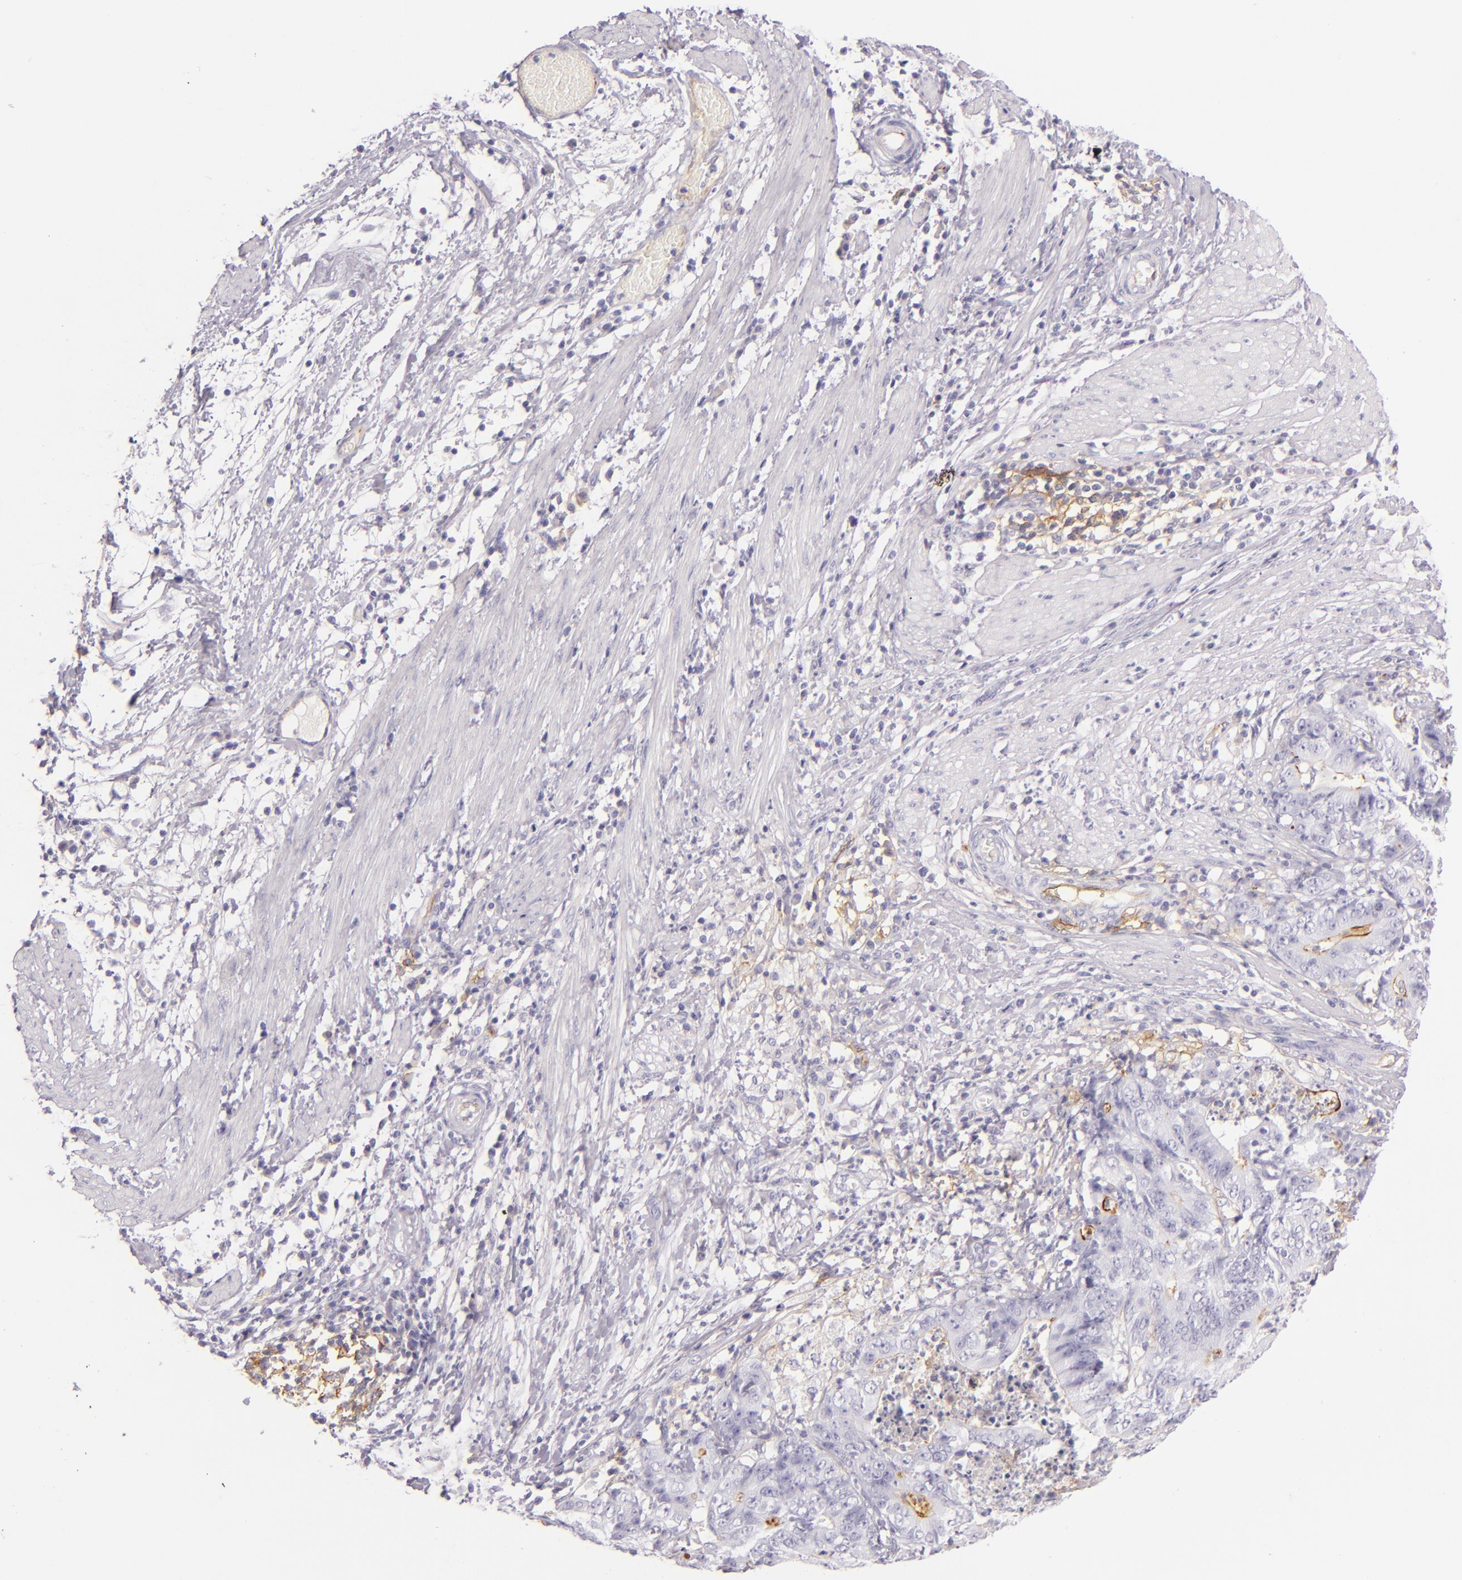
{"staining": {"intensity": "negative", "quantity": "none", "location": "none"}, "tissue": "stomach cancer", "cell_type": "Tumor cells", "image_type": "cancer", "snomed": [{"axis": "morphology", "description": "Adenocarcinoma, NOS"}, {"axis": "topography", "description": "Stomach, lower"}], "caption": "Photomicrograph shows no significant protein expression in tumor cells of adenocarcinoma (stomach).", "gene": "ICAM1", "patient": {"sex": "female", "age": 86}}